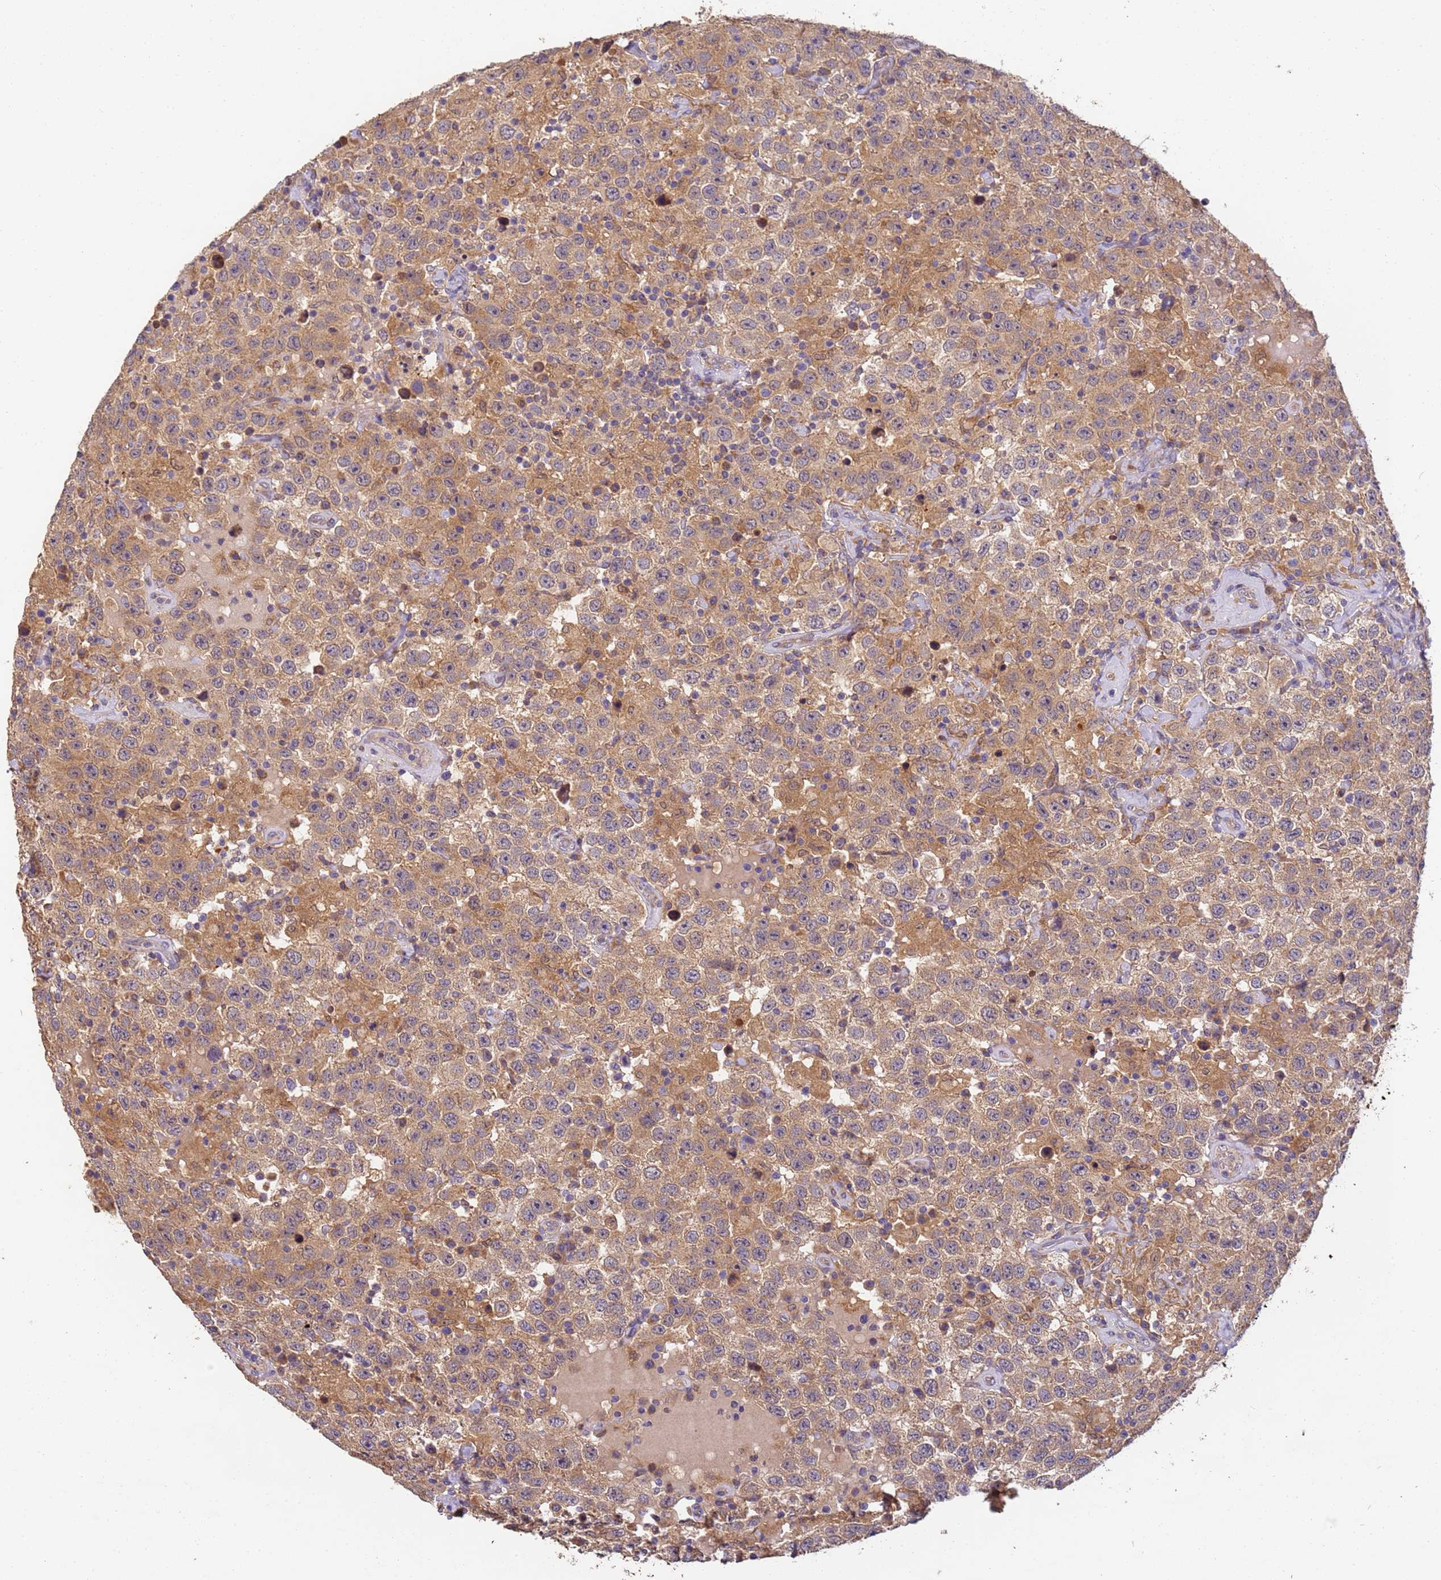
{"staining": {"intensity": "moderate", "quantity": ">75%", "location": "cytoplasmic/membranous"}, "tissue": "testis cancer", "cell_type": "Tumor cells", "image_type": "cancer", "snomed": [{"axis": "morphology", "description": "Seminoma, NOS"}, {"axis": "topography", "description": "Testis"}], "caption": "Moderate cytoplasmic/membranous staining for a protein is identified in about >75% of tumor cells of seminoma (testis) using immunohistochemistry.", "gene": "TIGAR", "patient": {"sex": "male", "age": 41}}